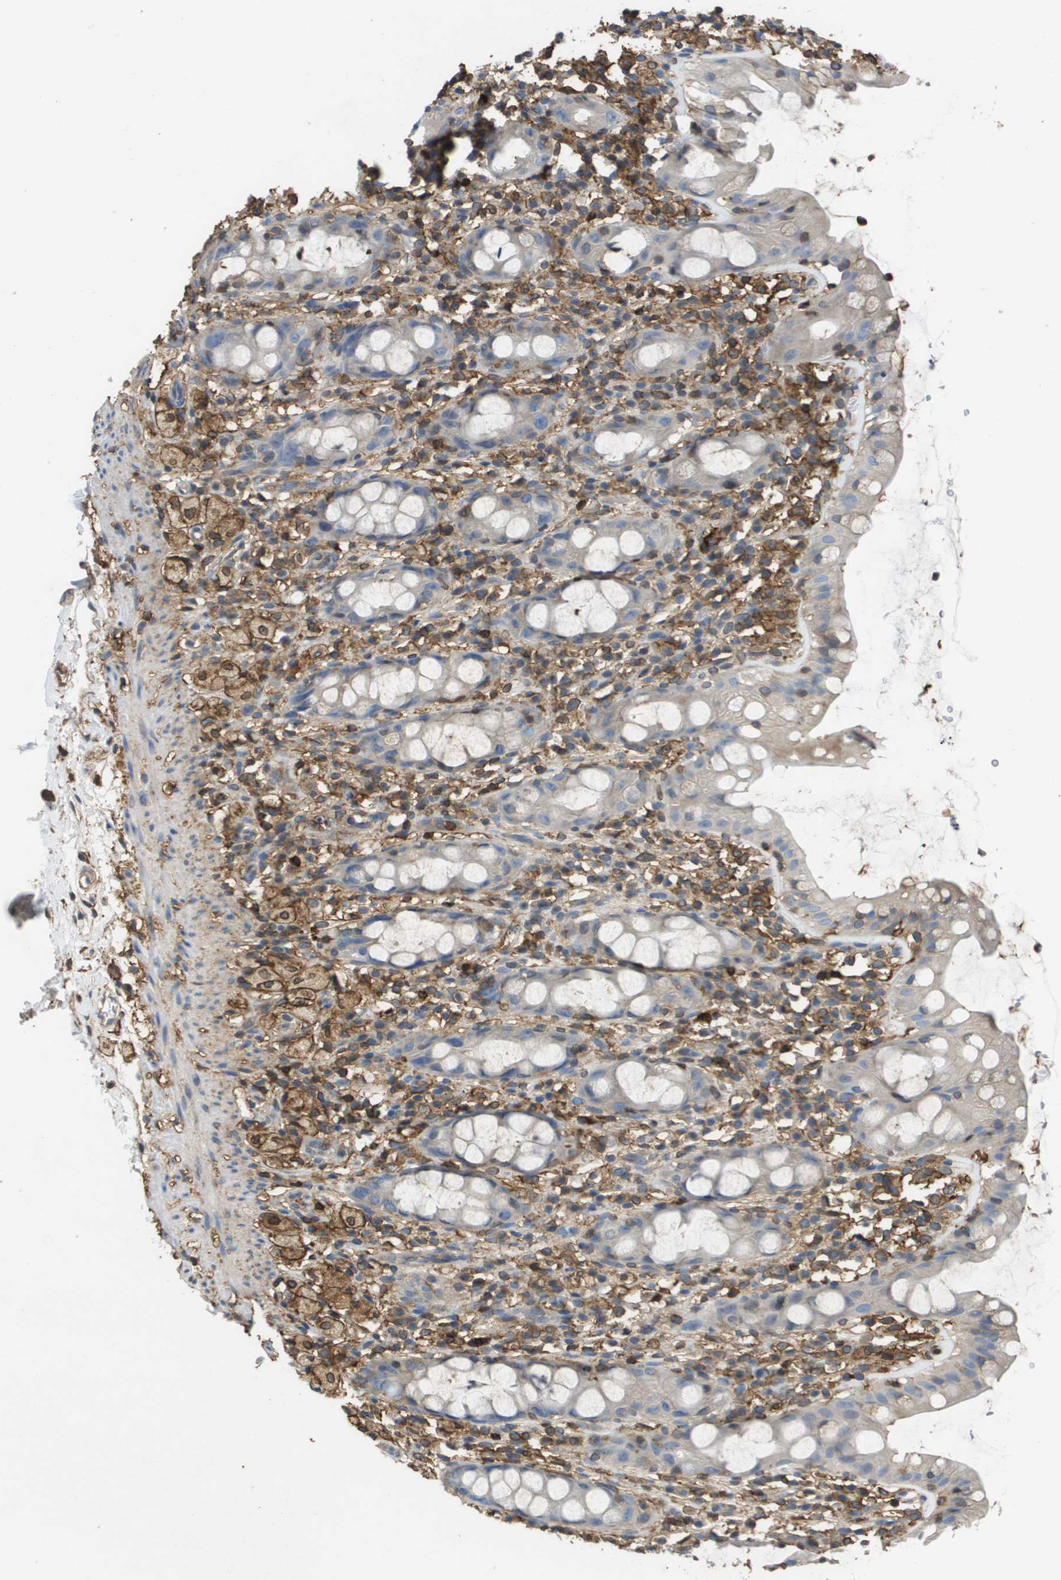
{"staining": {"intensity": "negative", "quantity": "none", "location": "none"}, "tissue": "rectum", "cell_type": "Glandular cells", "image_type": "normal", "snomed": [{"axis": "morphology", "description": "Normal tissue, NOS"}, {"axis": "topography", "description": "Rectum"}], "caption": "Immunohistochemistry (IHC) micrograph of unremarkable rectum: human rectum stained with DAB shows no significant protein staining in glandular cells.", "gene": "PASK", "patient": {"sex": "male", "age": 44}}